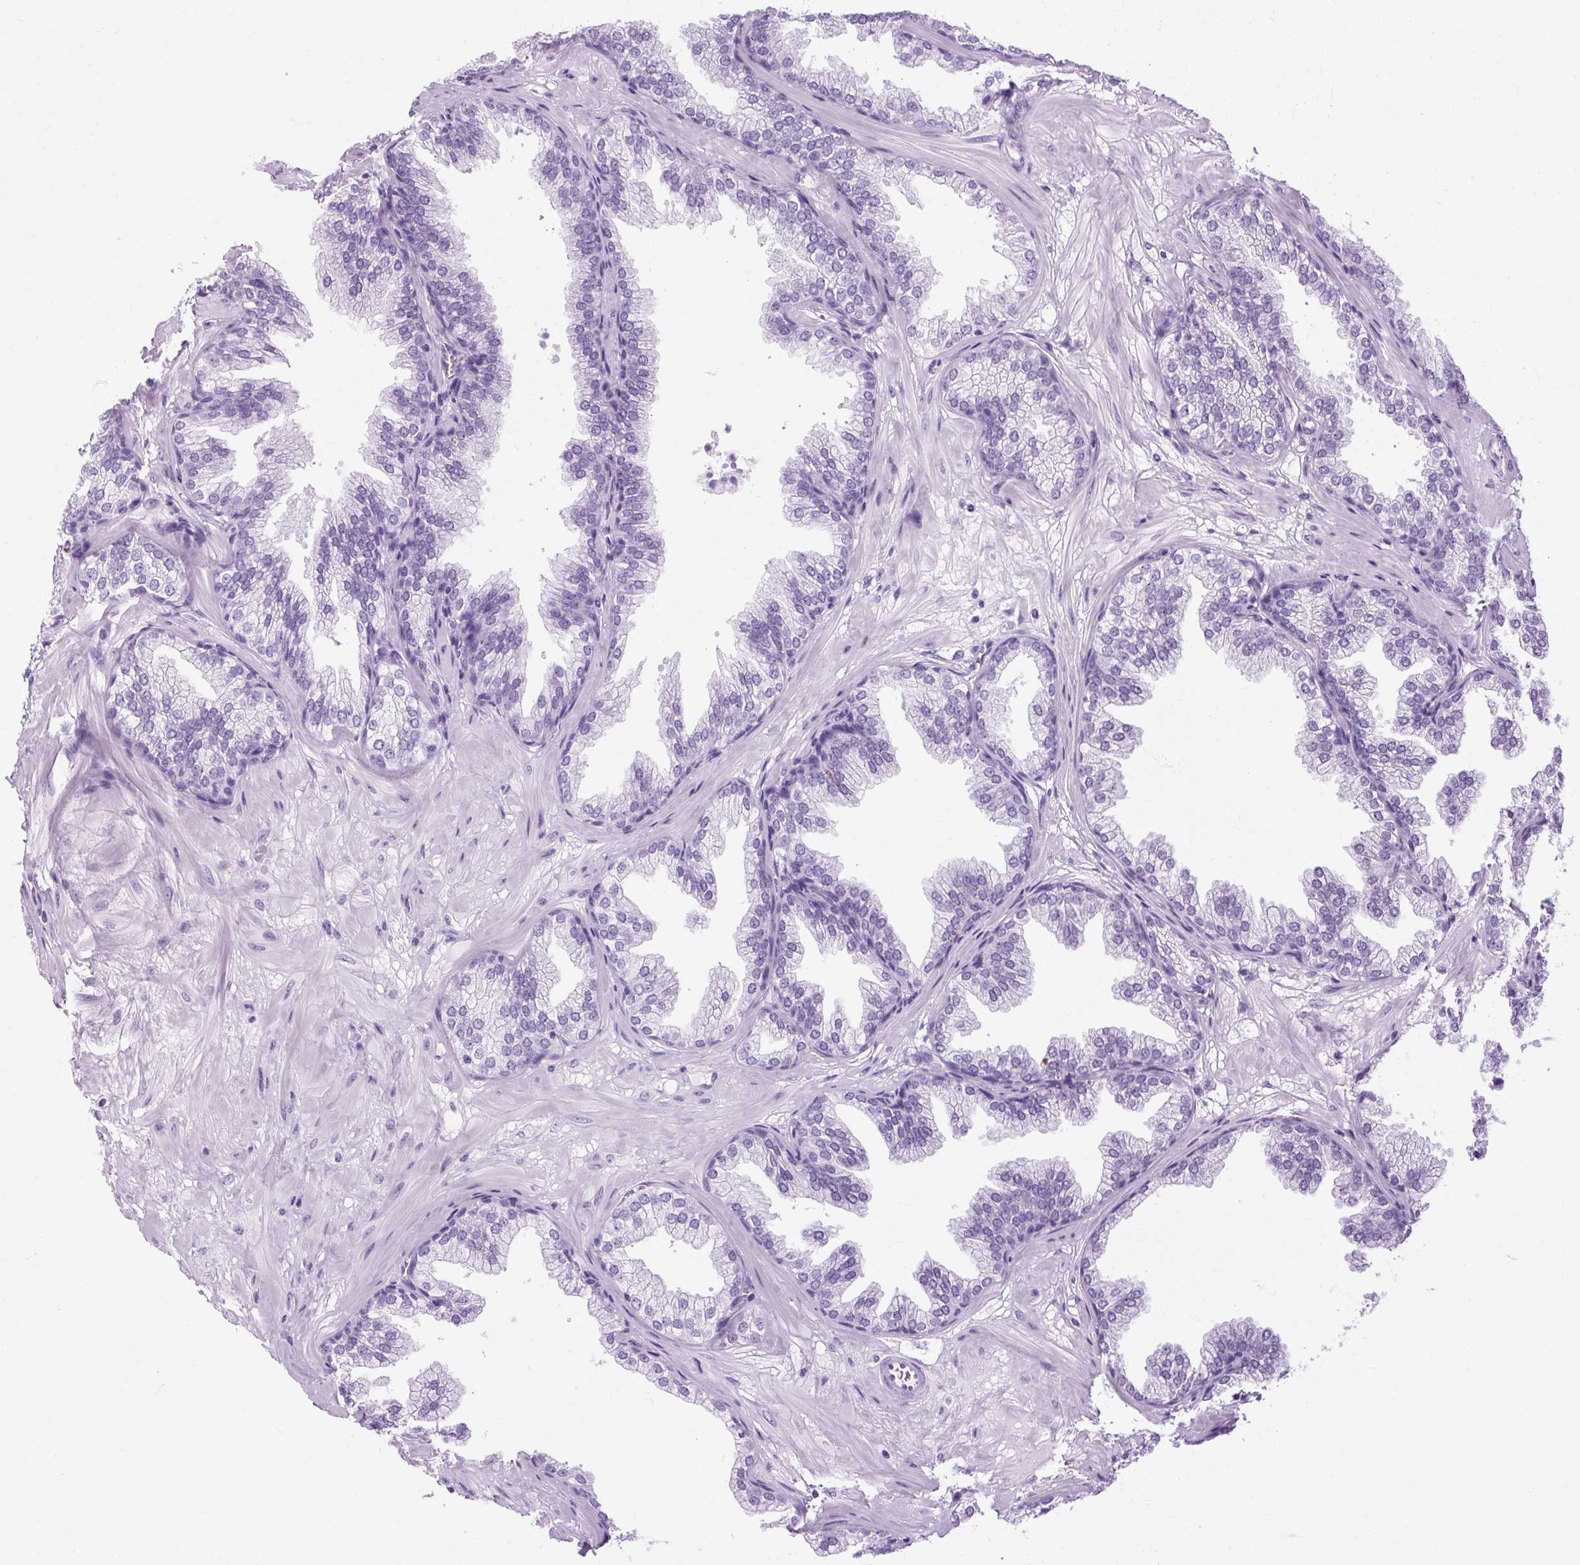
{"staining": {"intensity": "negative", "quantity": "none", "location": "none"}, "tissue": "prostate", "cell_type": "Glandular cells", "image_type": "normal", "snomed": [{"axis": "morphology", "description": "Normal tissue, NOS"}, {"axis": "topography", "description": "Prostate"}], "caption": "The image shows no staining of glandular cells in normal prostate.", "gene": "B3GNT4", "patient": {"sex": "male", "age": 37}}